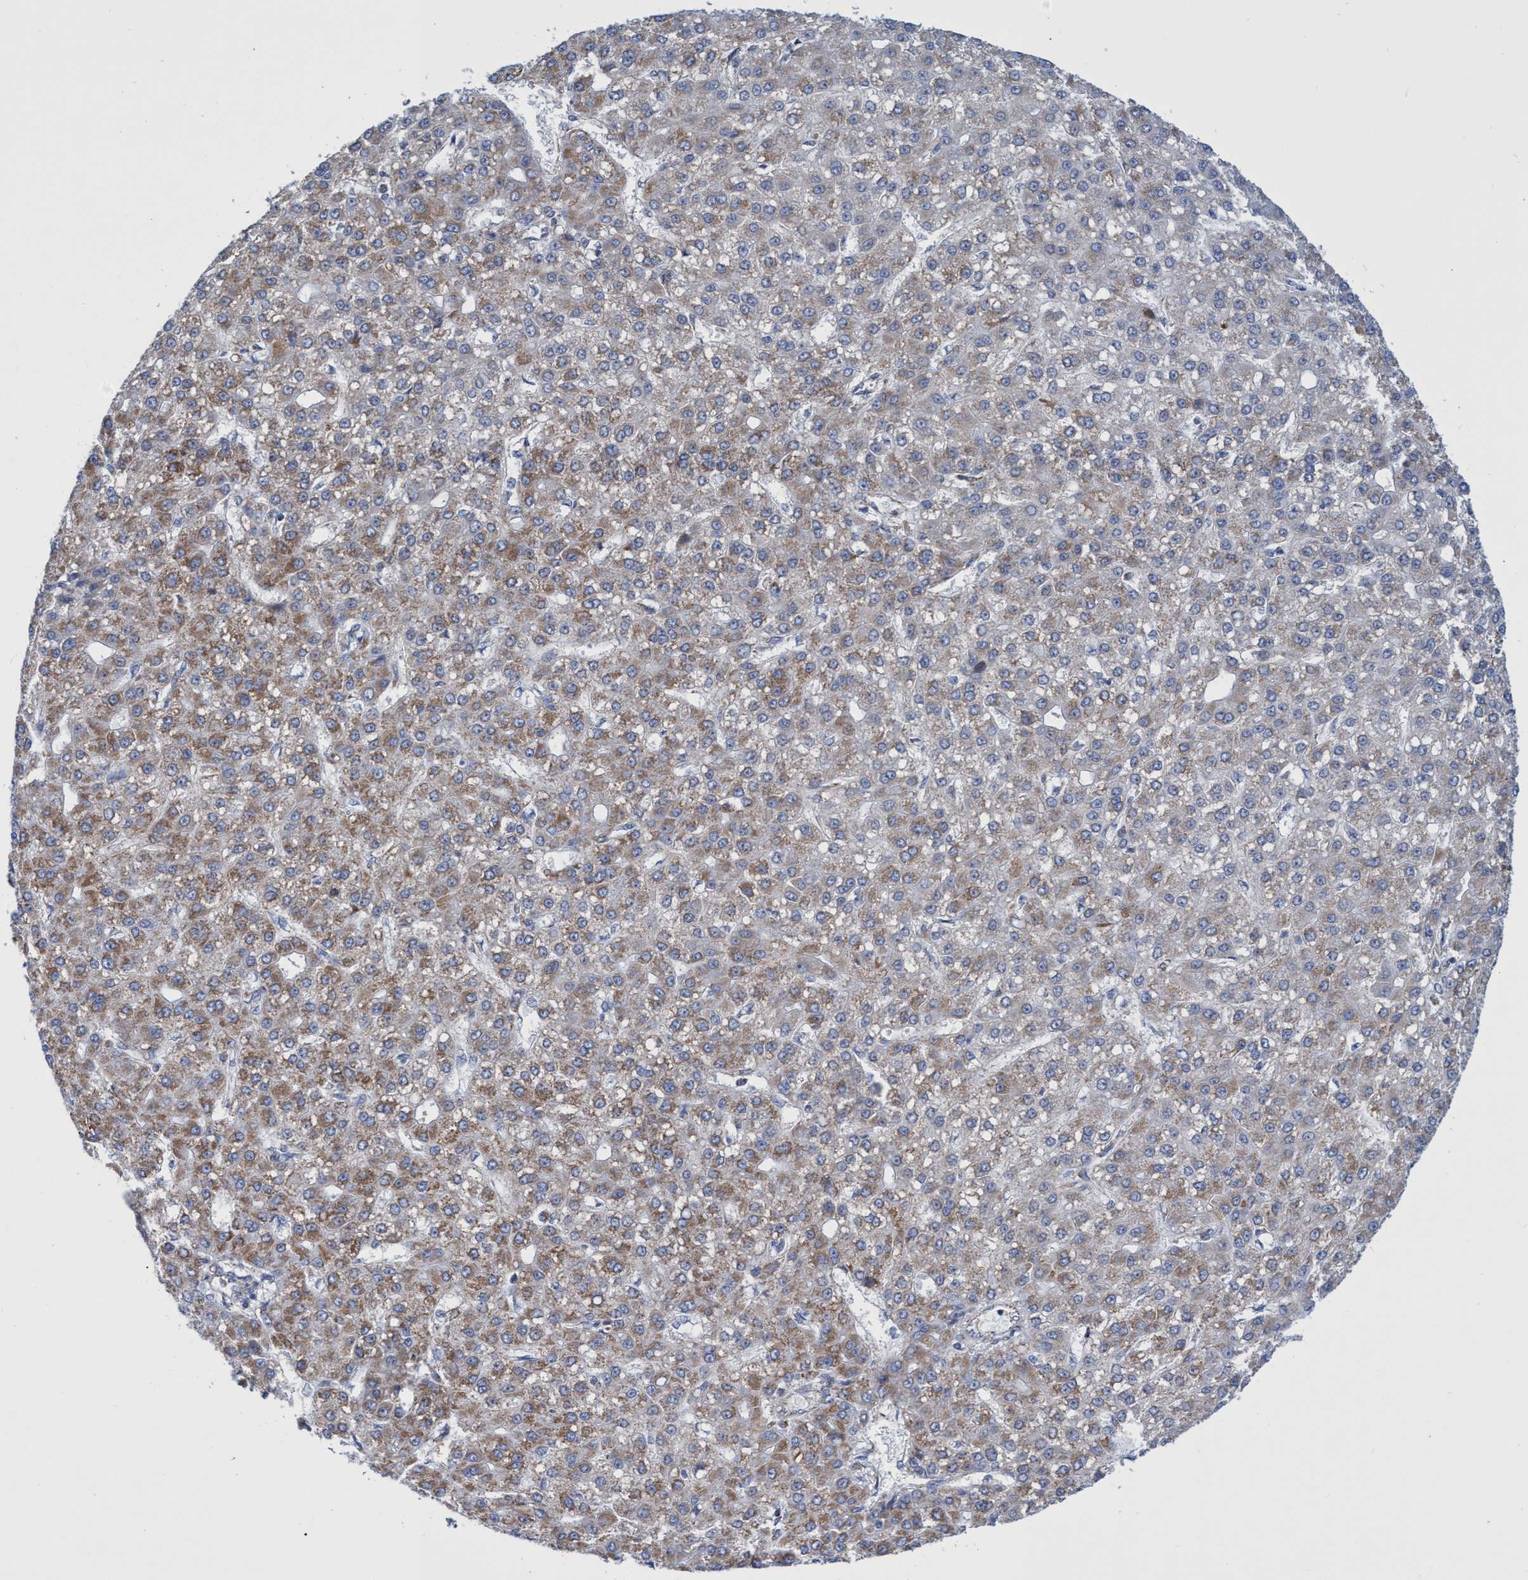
{"staining": {"intensity": "moderate", "quantity": ">75%", "location": "cytoplasmic/membranous"}, "tissue": "liver cancer", "cell_type": "Tumor cells", "image_type": "cancer", "snomed": [{"axis": "morphology", "description": "Carcinoma, Hepatocellular, NOS"}, {"axis": "topography", "description": "Liver"}], "caption": "Hepatocellular carcinoma (liver) stained for a protein reveals moderate cytoplasmic/membranous positivity in tumor cells.", "gene": "ZNF750", "patient": {"sex": "male", "age": 67}}